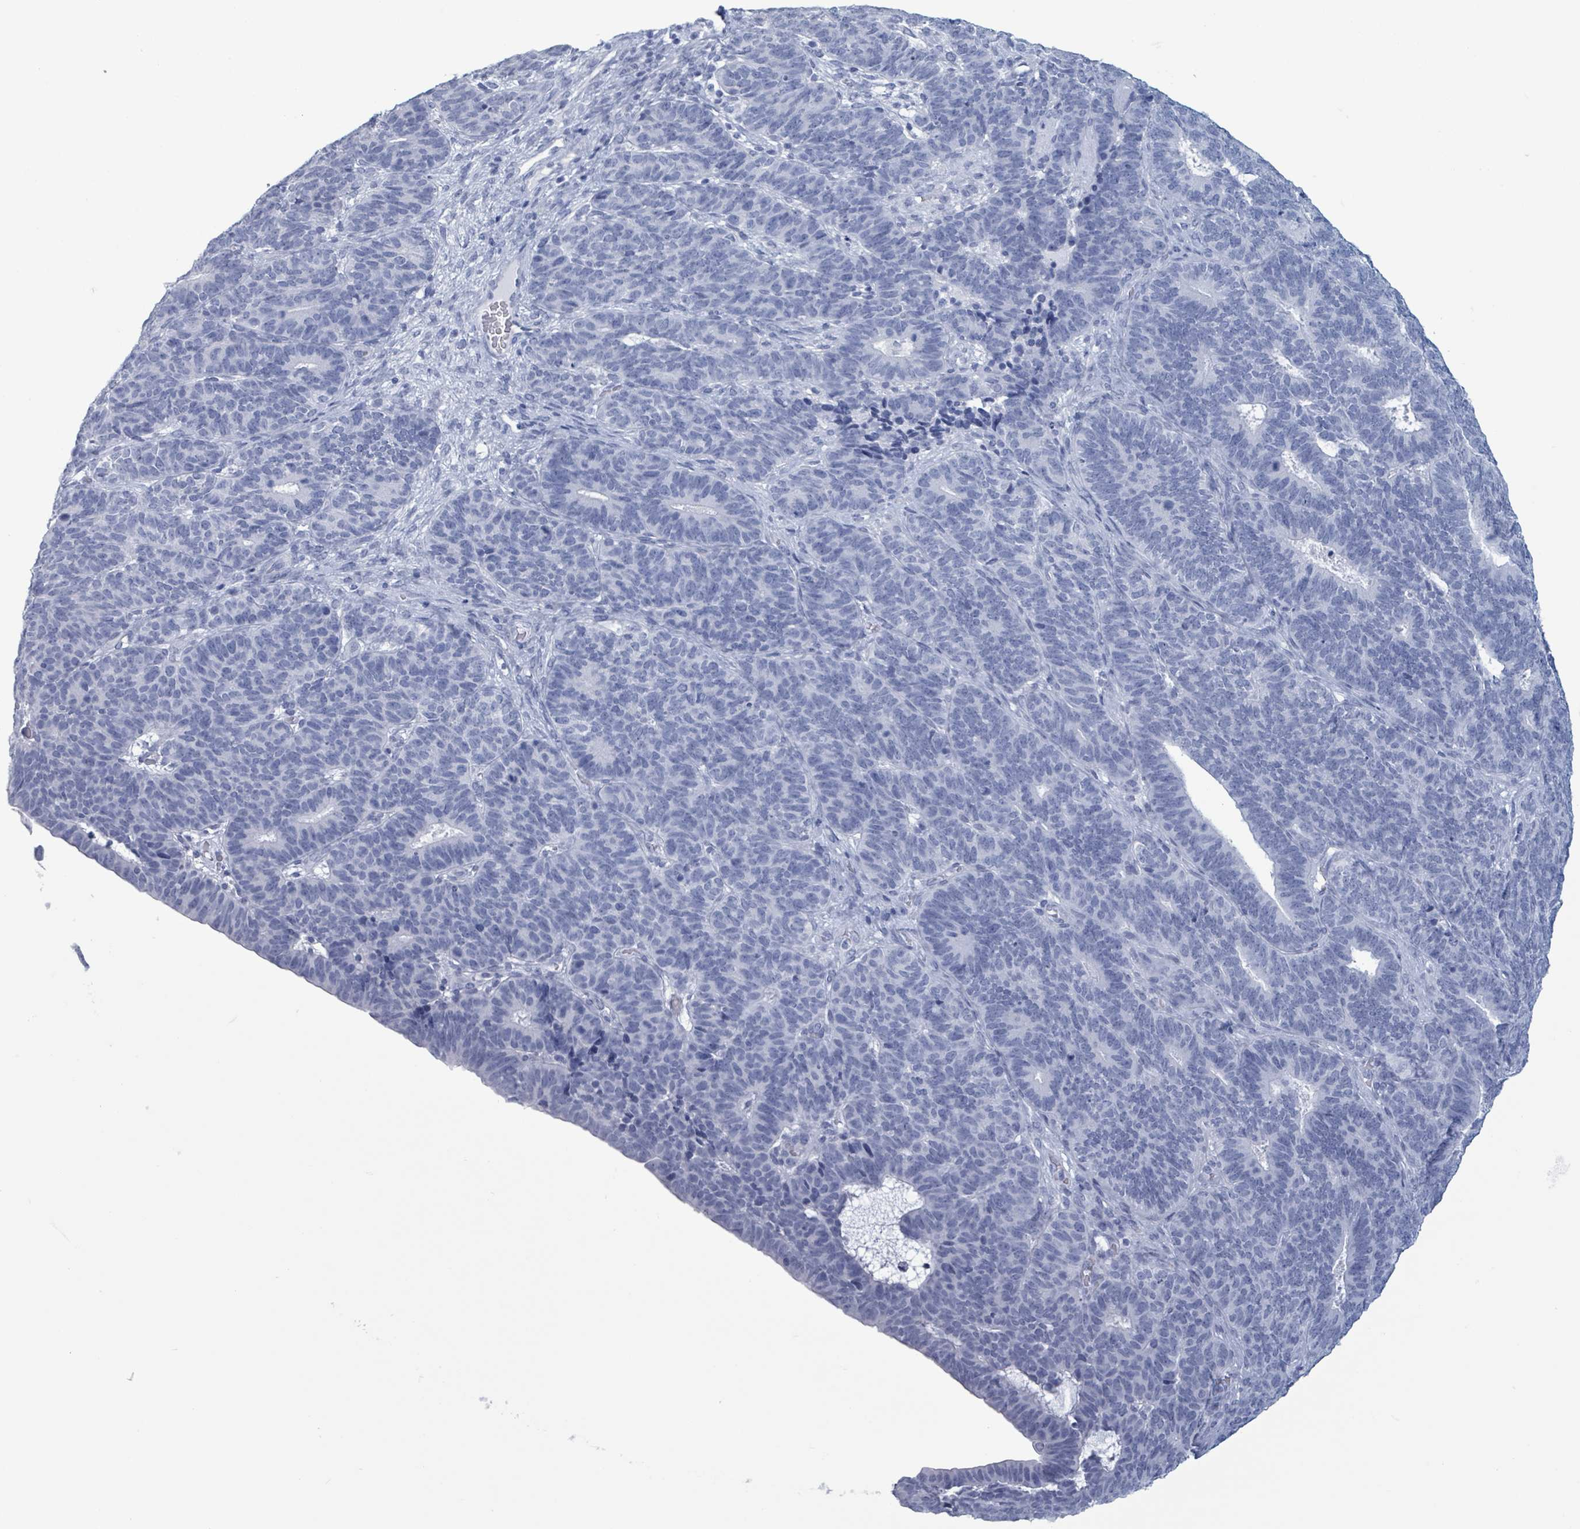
{"staining": {"intensity": "negative", "quantity": "none", "location": "none"}, "tissue": "endometrial cancer", "cell_type": "Tumor cells", "image_type": "cancer", "snomed": [{"axis": "morphology", "description": "Adenocarcinoma, NOS"}, {"axis": "topography", "description": "Endometrium"}], "caption": "Human endometrial adenocarcinoma stained for a protein using IHC exhibits no expression in tumor cells.", "gene": "NKX2-1", "patient": {"sex": "female", "age": 70}}